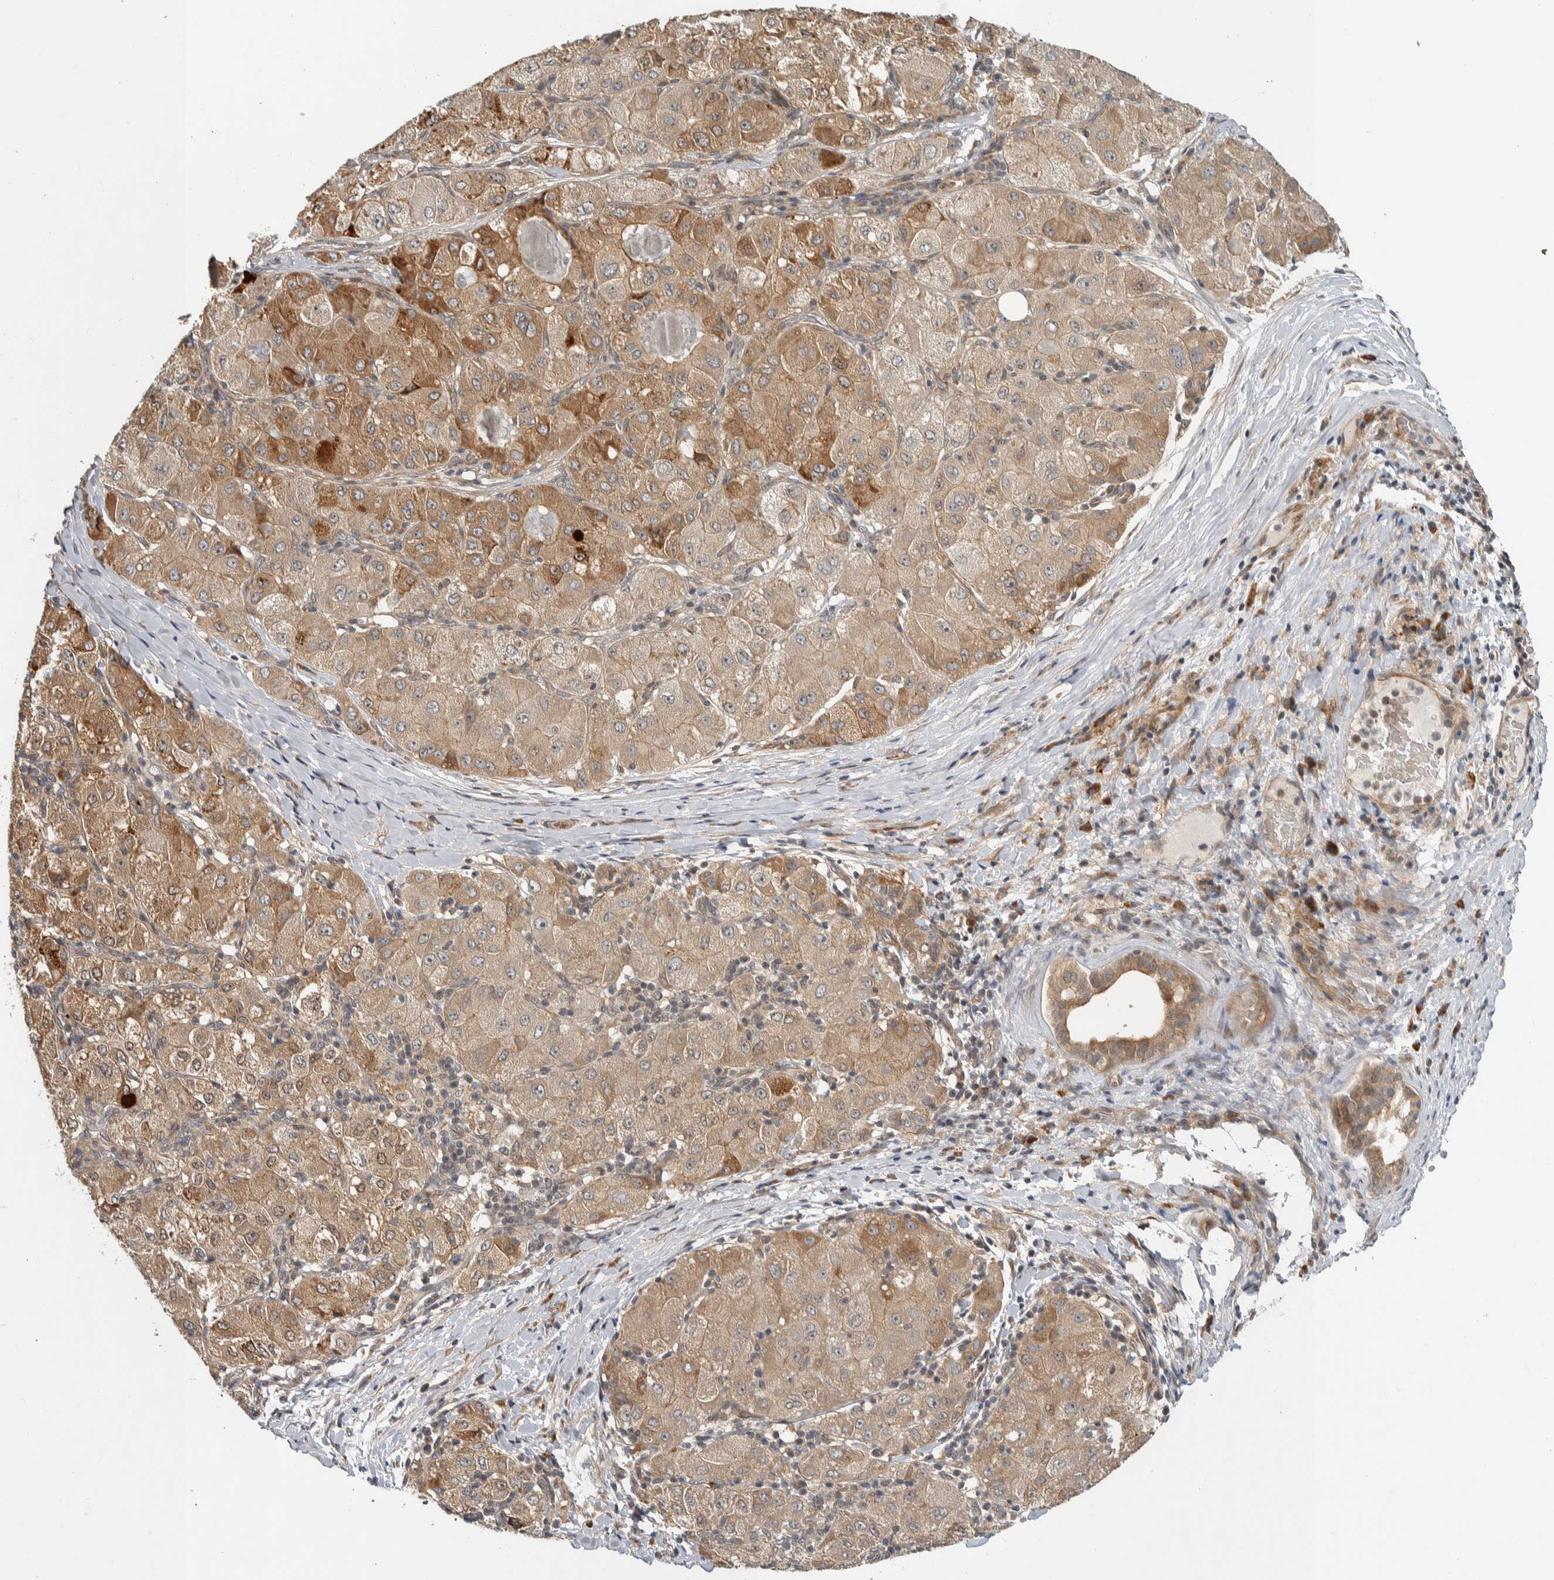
{"staining": {"intensity": "moderate", "quantity": ">75%", "location": "cytoplasmic/membranous"}, "tissue": "liver cancer", "cell_type": "Tumor cells", "image_type": "cancer", "snomed": [{"axis": "morphology", "description": "Carcinoma, Hepatocellular, NOS"}, {"axis": "topography", "description": "Liver"}], "caption": "A histopathology image showing moderate cytoplasmic/membranous expression in about >75% of tumor cells in liver hepatocellular carcinoma, as visualized by brown immunohistochemical staining.", "gene": "TBC1D31", "patient": {"sex": "male", "age": 80}}